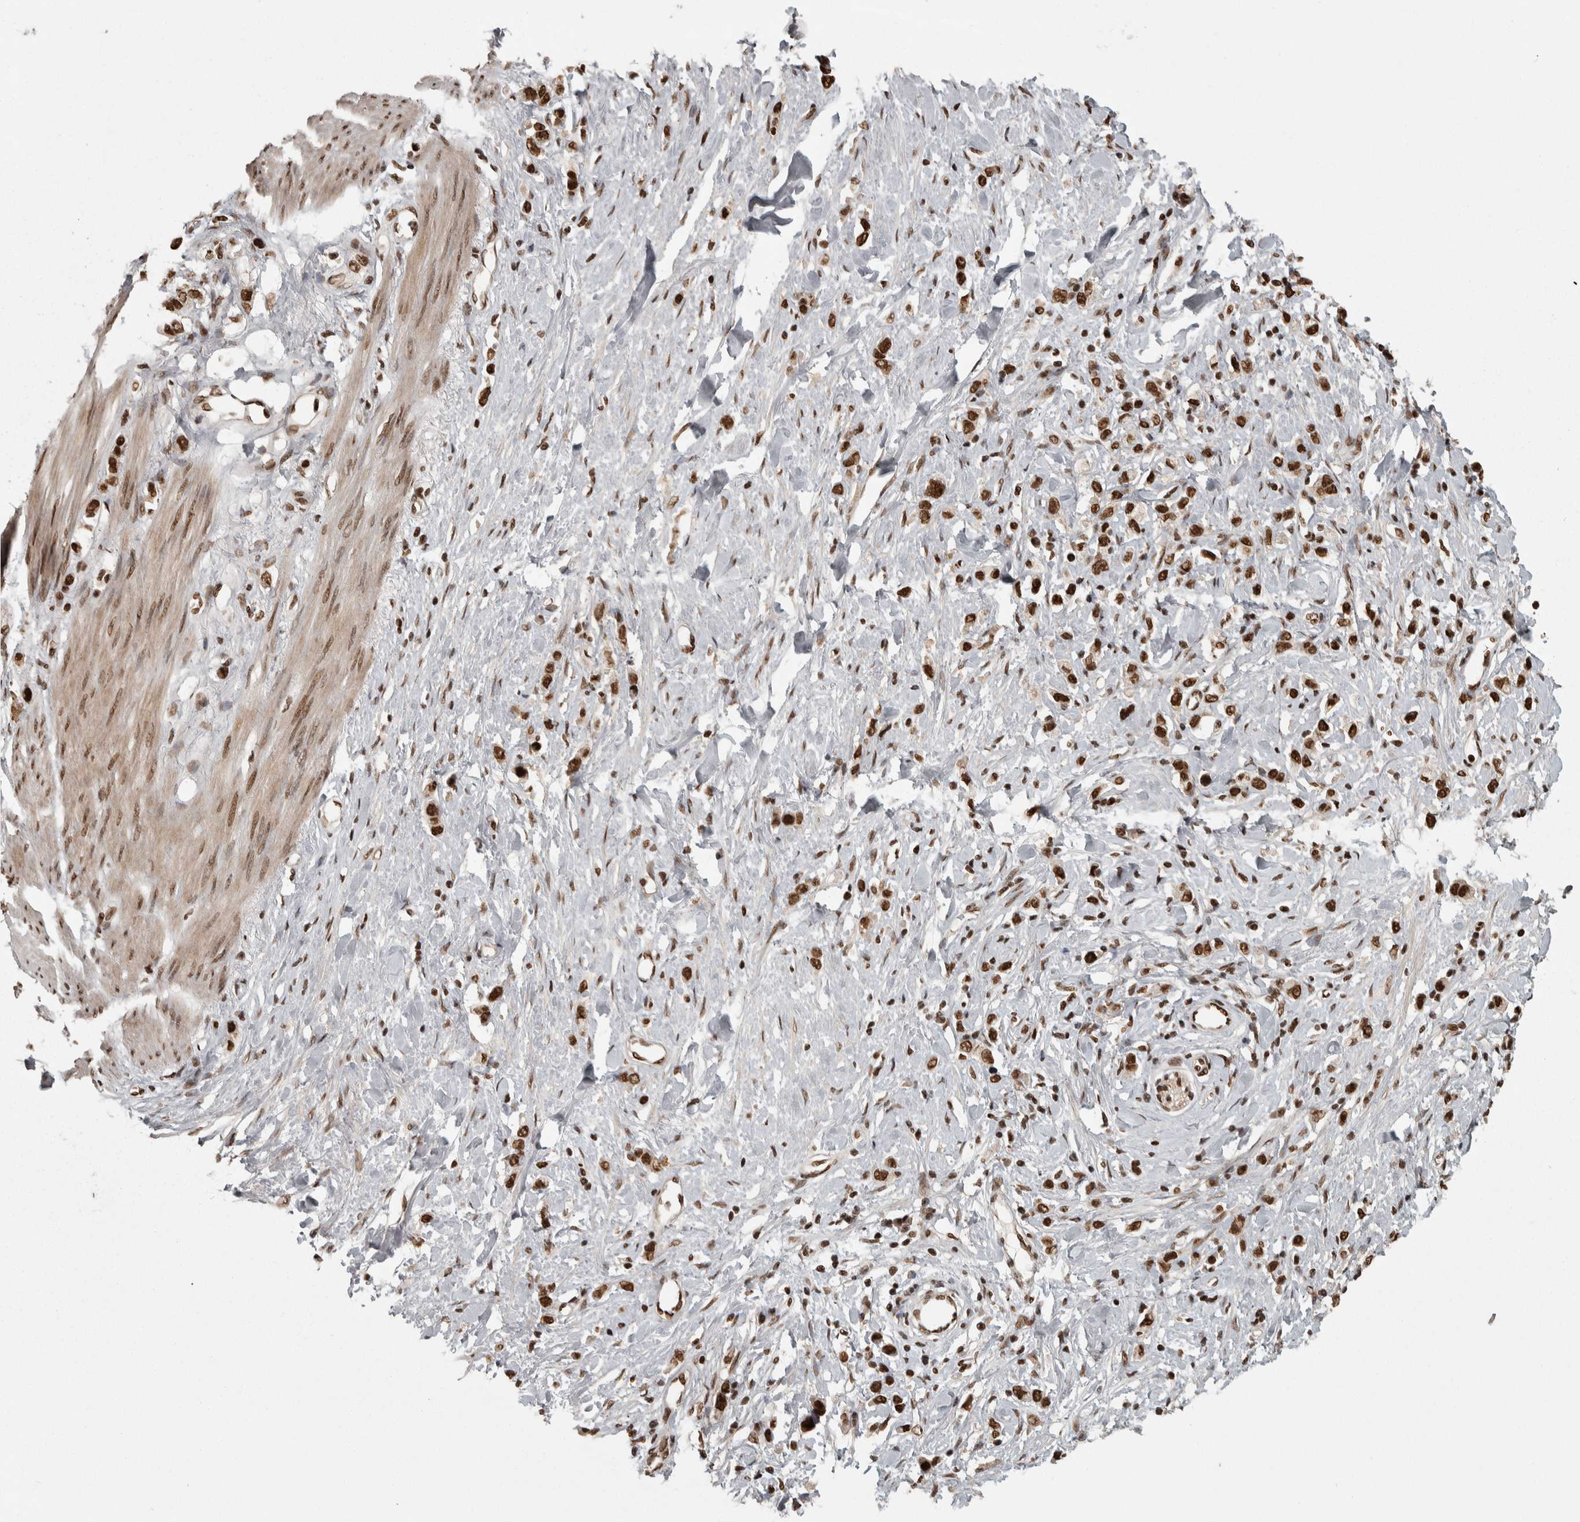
{"staining": {"intensity": "strong", "quantity": ">75%", "location": "nuclear"}, "tissue": "stomach cancer", "cell_type": "Tumor cells", "image_type": "cancer", "snomed": [{"axis": "morphology", "description": "Adenocarcinoma, NOS"}, {"axis": "topography", "description": "Stomach"}], "caption": "Protein expression by immunohistochemistry (IHC) shows strong nuclear expression in approximately >75% of tumor cells in adenocarcinoma (stomach).", "gene": "ZFHX4", "patient": {"sex": "female", "age": 65}}